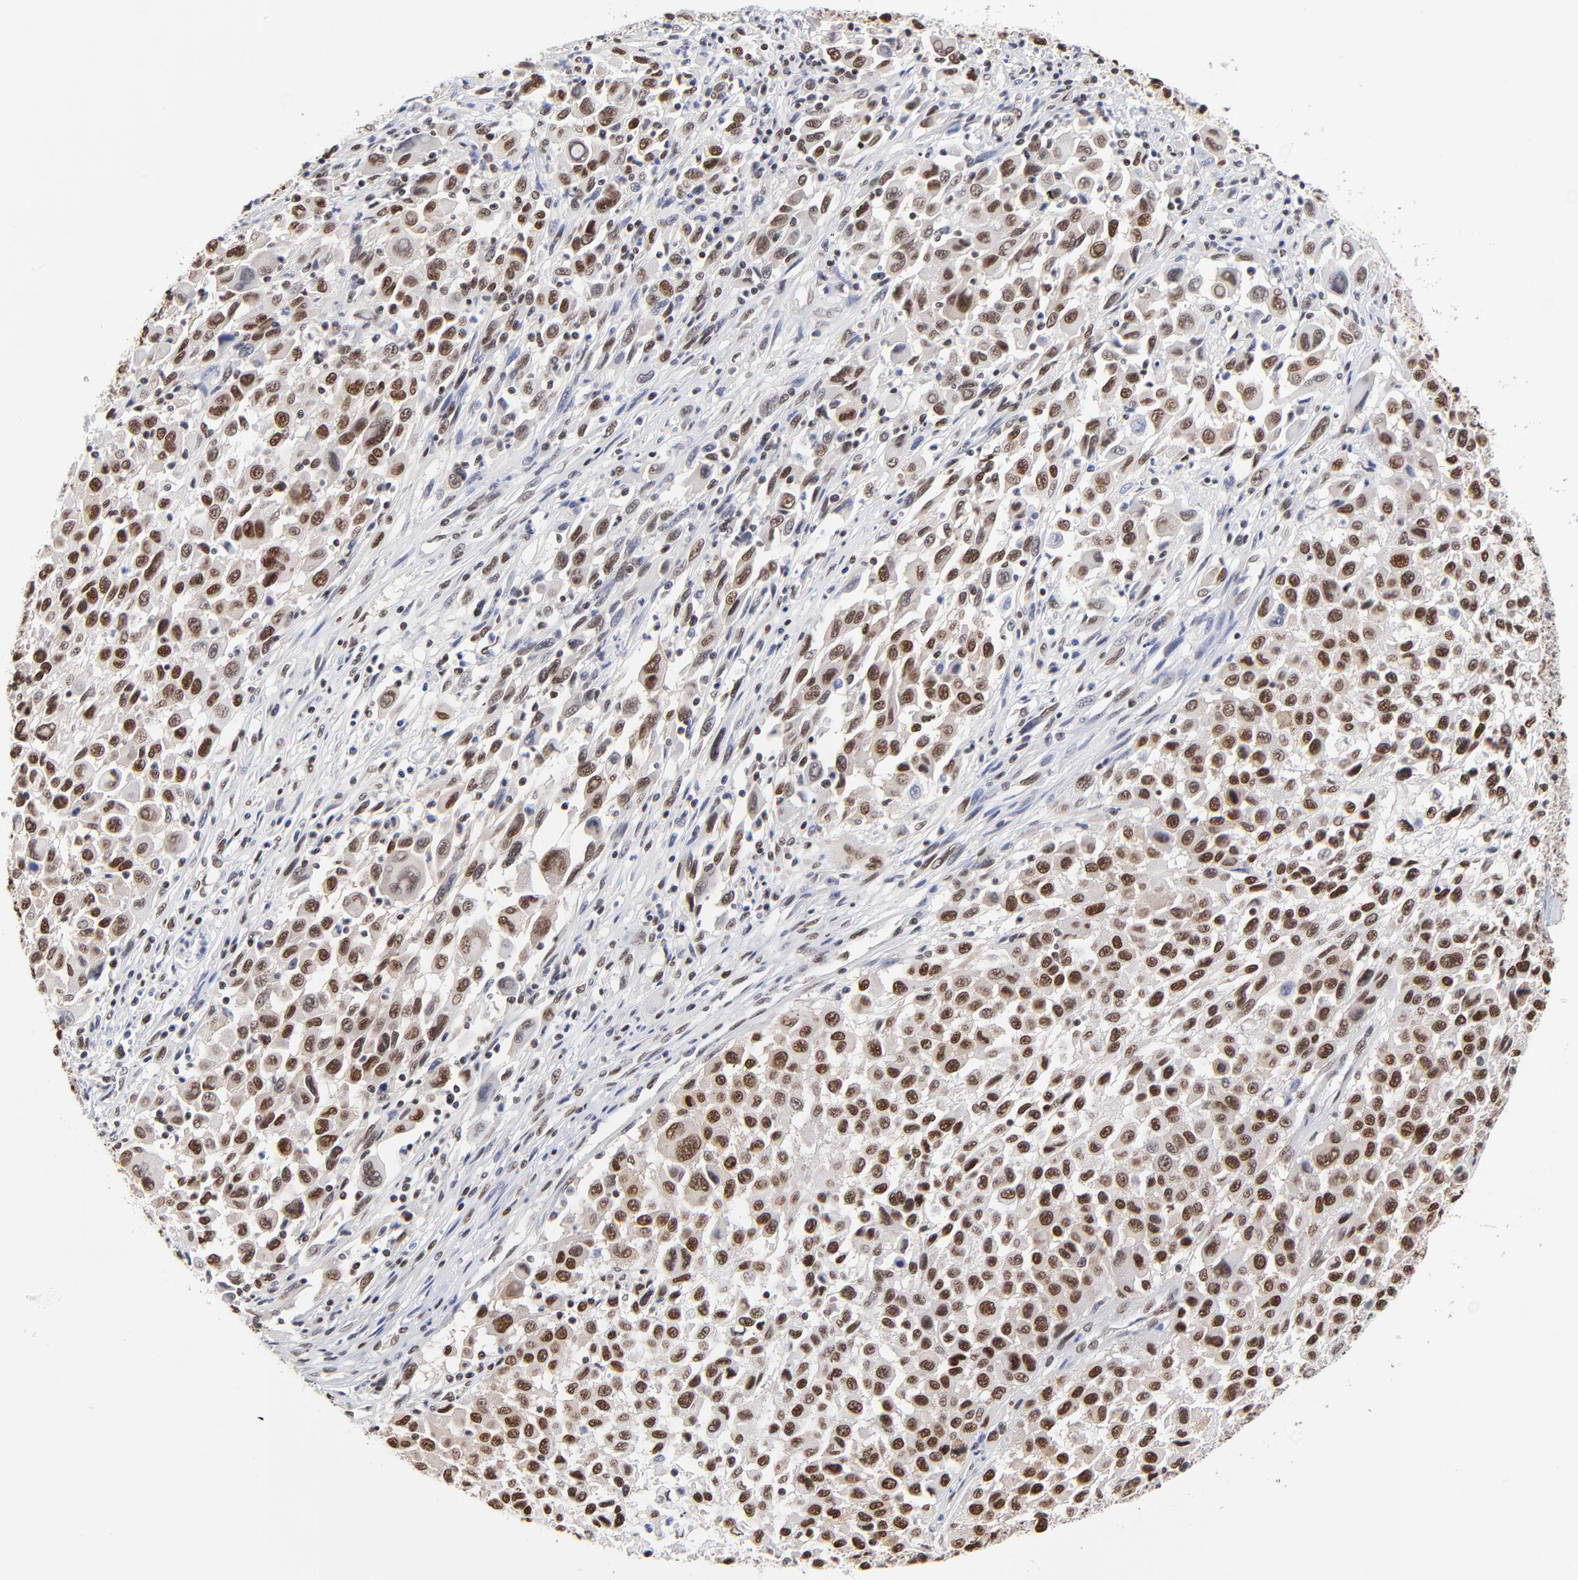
{"staining": {"intensity": "strong", "quantity": ">75%", "location": "nuclear"}, "tissue": "melanoma", "cell_type": "Tumor cells", "image_type": "cancer", "snomed": [{"axis": "morphology", "description": "Malignant melanoma, Metastatic site"}, {"axis": "topography", "description": "Lymph node"}], "caption": "Malignant melanoma (metastatic site) stained with a brown dye exhibits strong nuclear positive expression in approximately >75% of tumor cells.", "gene": "ZMYM3", "patient": {"sex": "male", "age": 61}}